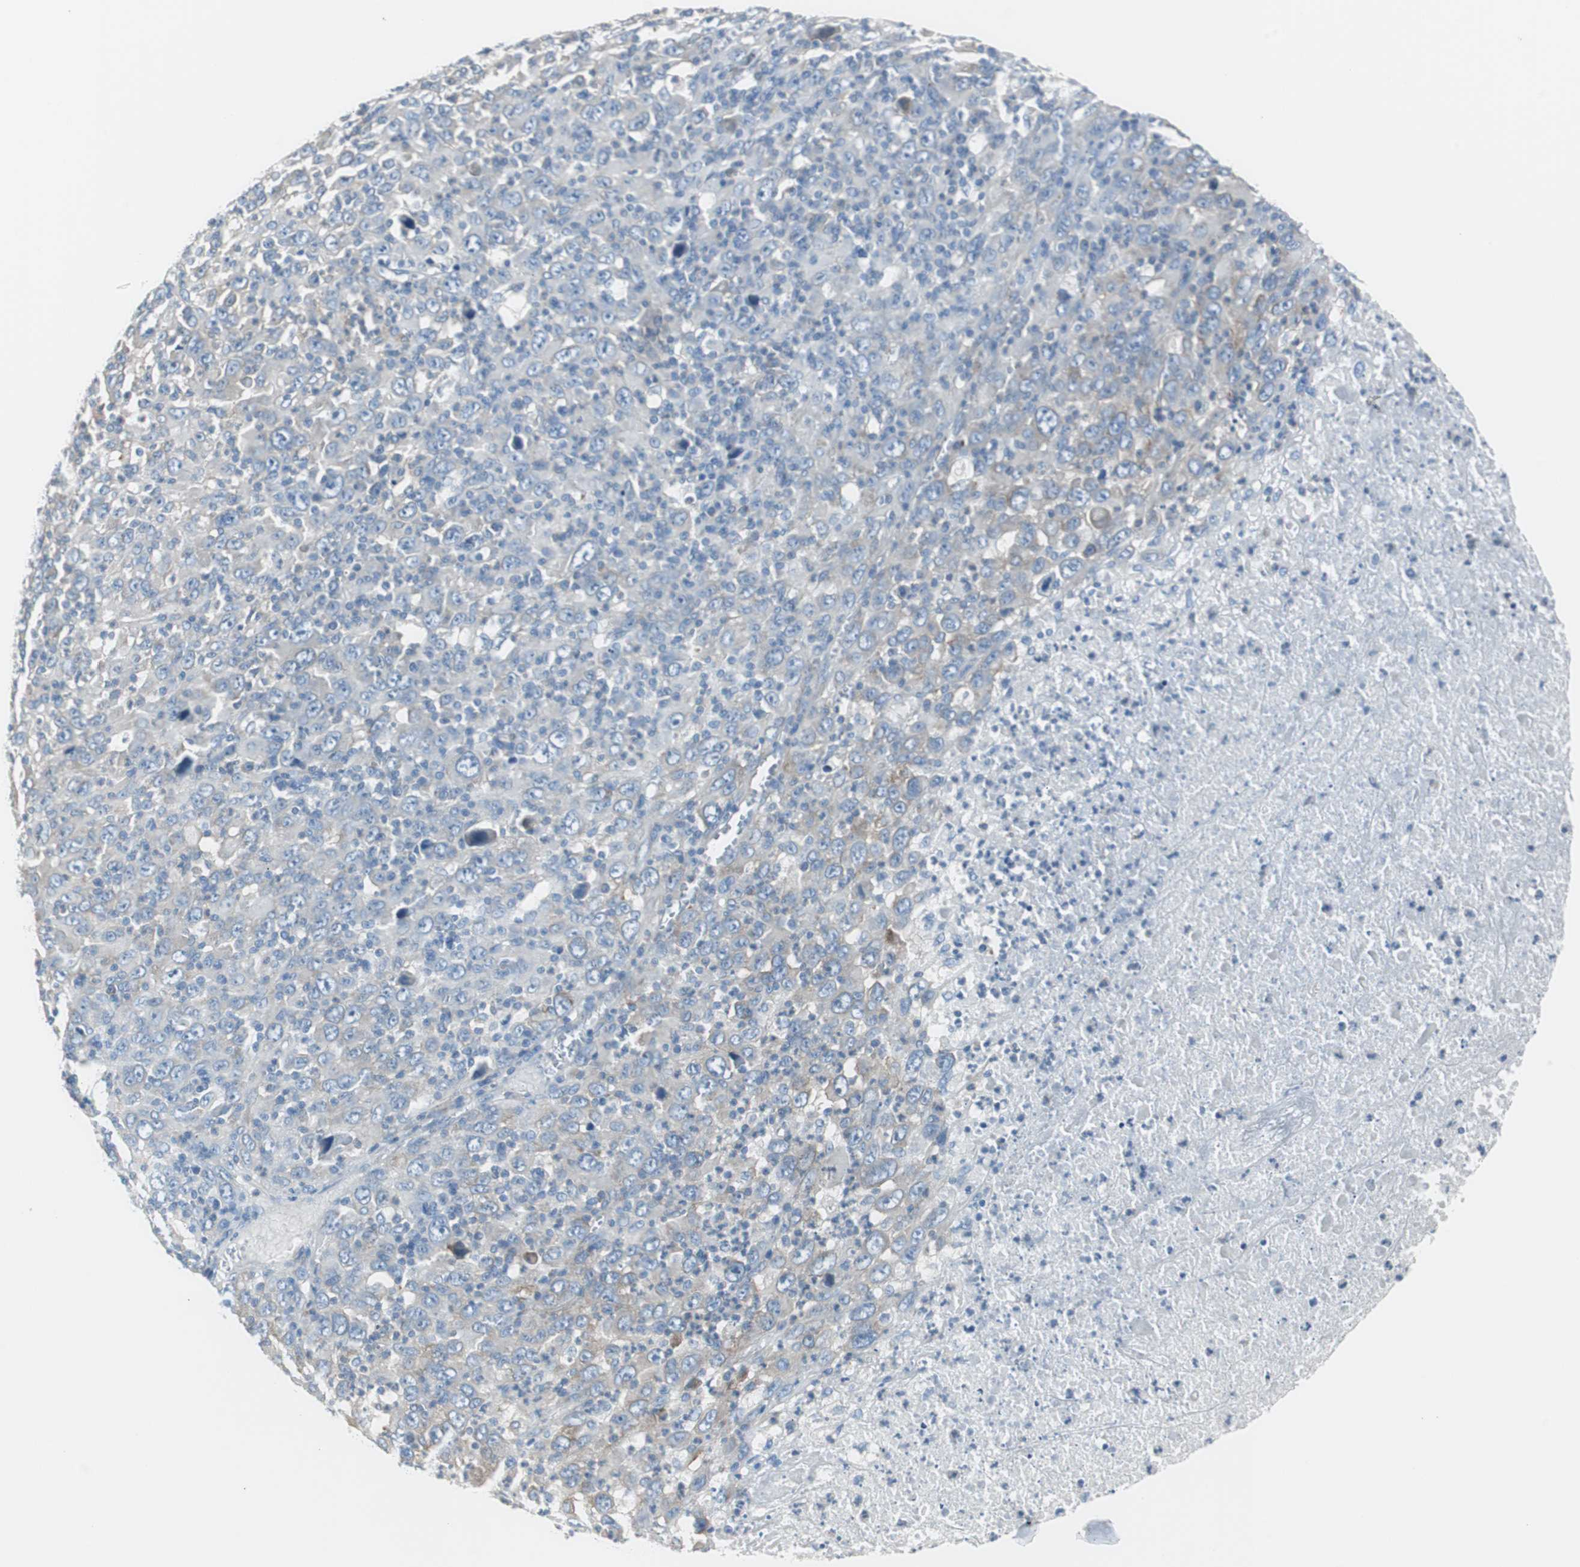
{"staining": {"intensity": "negative", "quantity": "none", "location": "none"}, "tissue": "melanoma", "cell_type": "Tumor cells", "image_type": "cancer", "snomed": [{"axis": "morphology", "description": "Malignant melanoma, Metastatic site"}, {"axis": "topography", "description": "Skin"}], "caption": "The IHC photomicrograph has no significant expression in tumor cells of melanoma tissue.", "gene": "RPS12", "patient": {"sex": "female", "age": 56}}